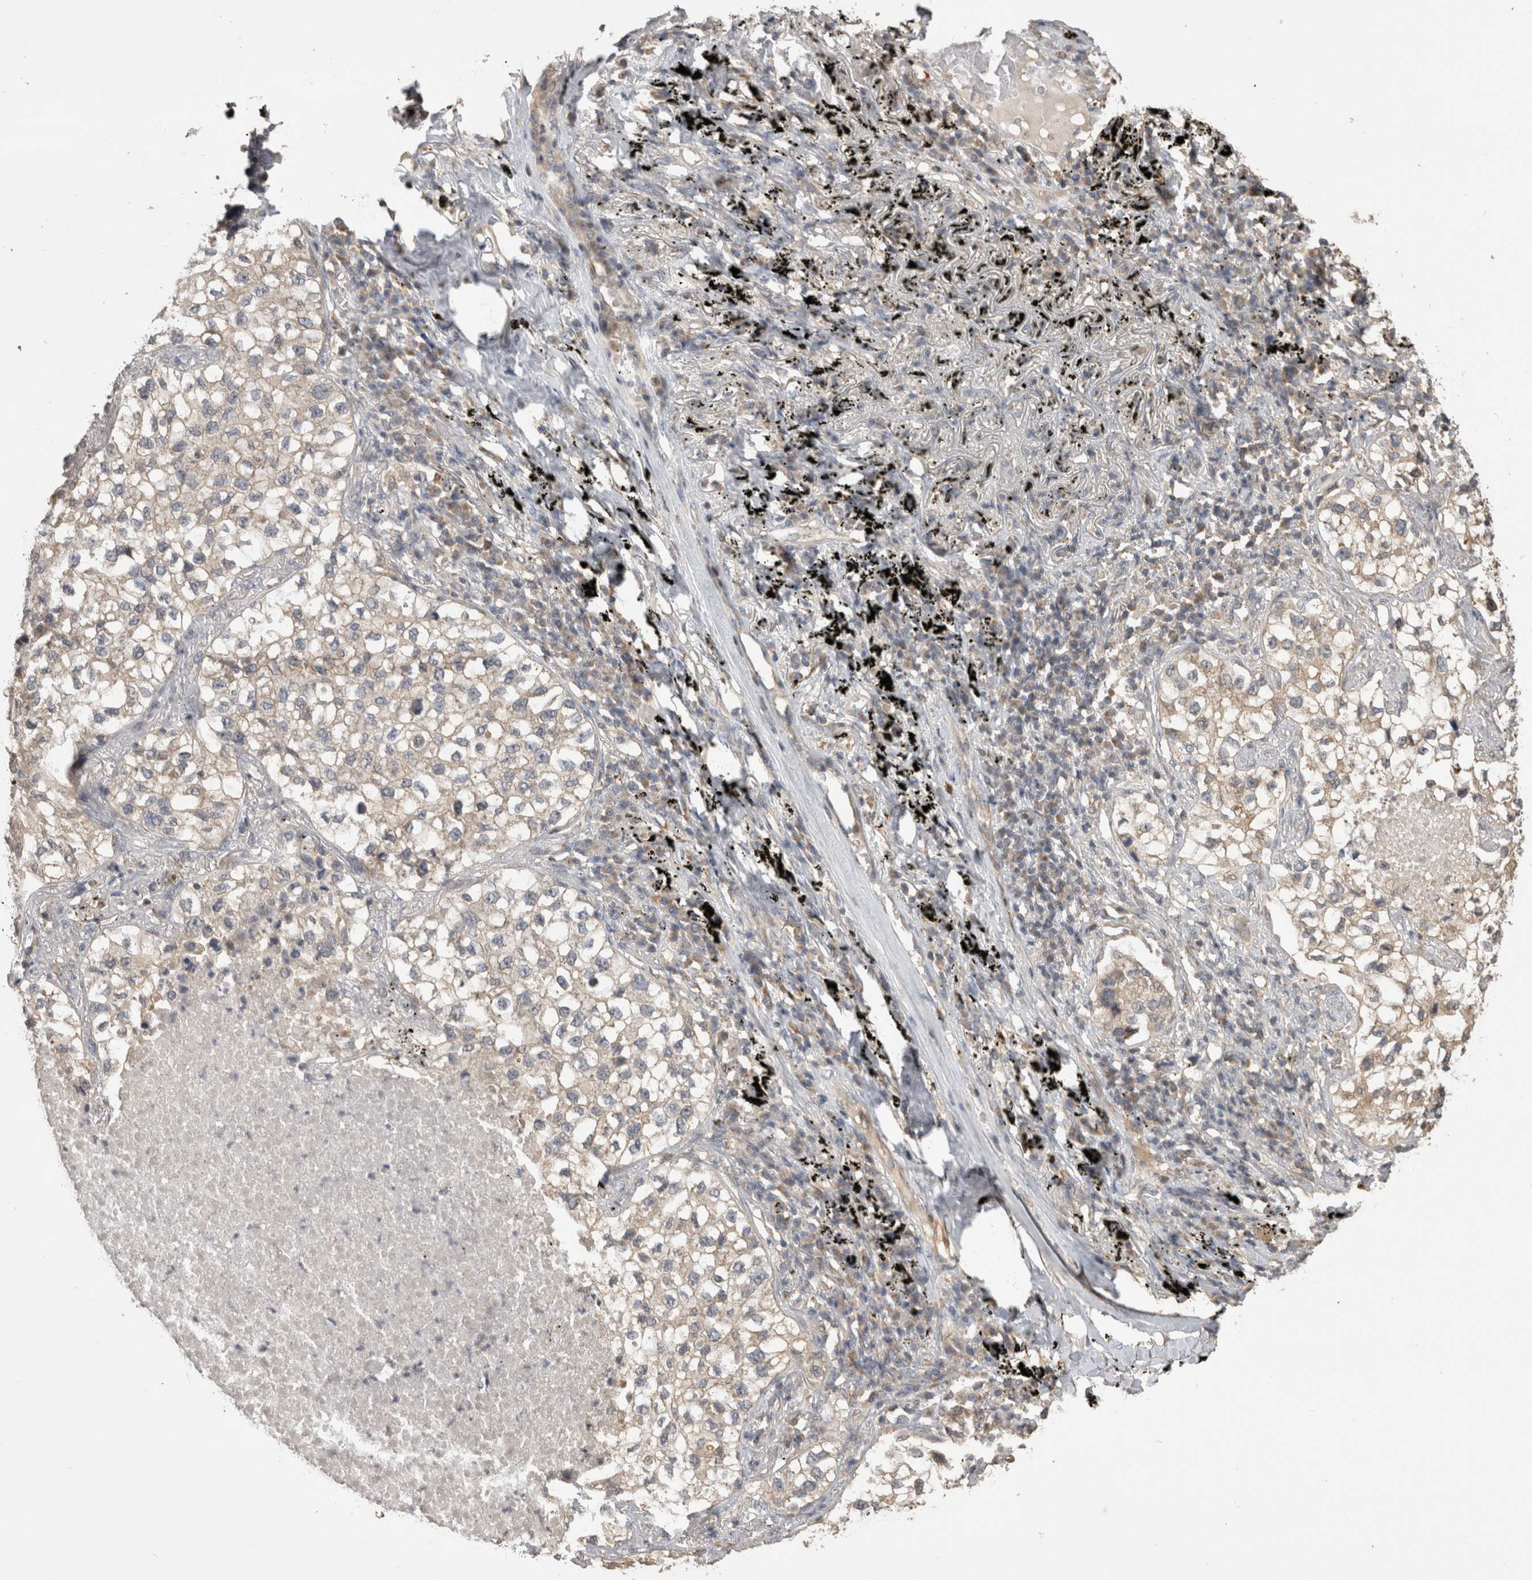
{"staining": {"intensity": "weak", "quantity": "25%-75%", "location": "cytoplasmic/membranous"}, "tissue": "lung cancer", "cell_type": "Tumor cells", "image_type": "cancer", "snomed": [{"axis": "morphology", "description": "Adenocarcinoma, NOS"}, {"axis": "topography", "description": "Lung"}], "caption": "Immunohistochemistry photomicrograph of neoplastic tissue: human lung cancer stained using IHC shows low levels of weak protein expression localized specifically in the cytoplasmic/membranous of tumor cells, appearing as a cytoplasmic/membranous brown color.", "gene": "PREP", "patient": {"sex": "male", "age": 63}}